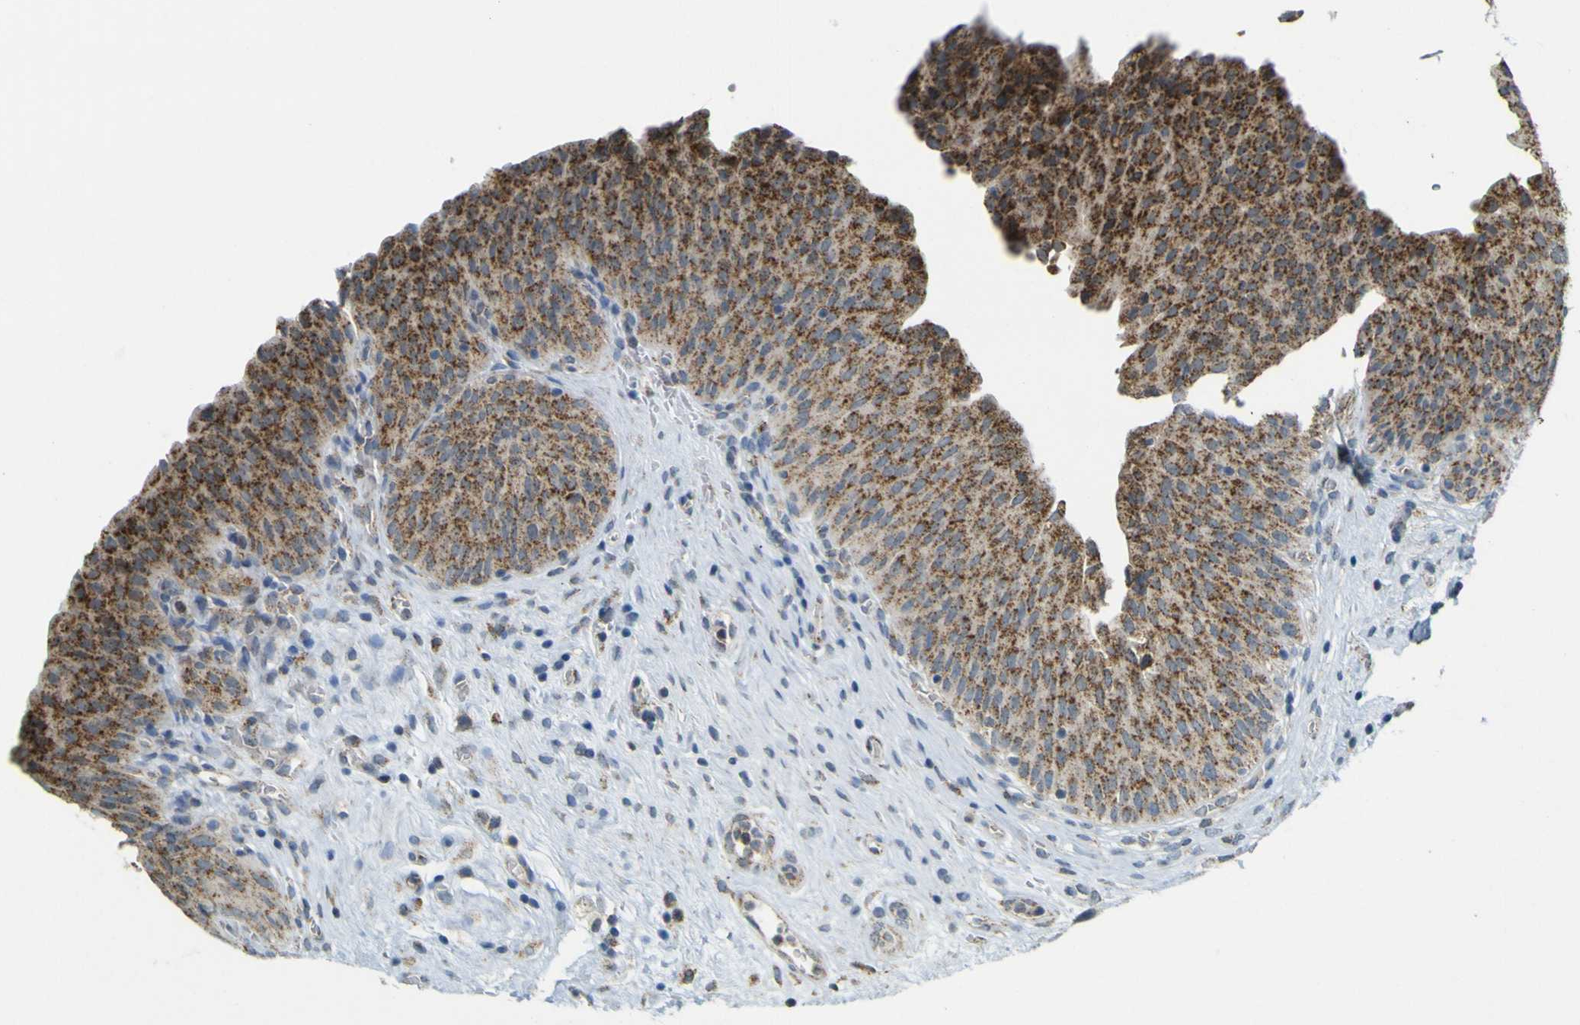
{"staining": {"intensity": "moderate", "quantity": ">75%", "location": "cytoplasmic/membranous"}, "tissue": "urinary bladder", "cell_type": "Urothelial cells", "image_type": "normal", "snomed": [{"axis": "morphology", "description": "Normal tissue, NOS"}, {"axis": "morphology", "description": "Dysplasia, NOS"}, {"axis": "topography", "description": "Urinary bladder"}], "caption": "DAB (3,3'-diaminobenzidine) immunohistochemical staining of normal human urinary bladder exhibits moderate cytoplasmic/membranous protein staining in approximately >75% of urothelial cells.", "gene": "ACBD5", "patient": {"sex": "male", "age": 35}}